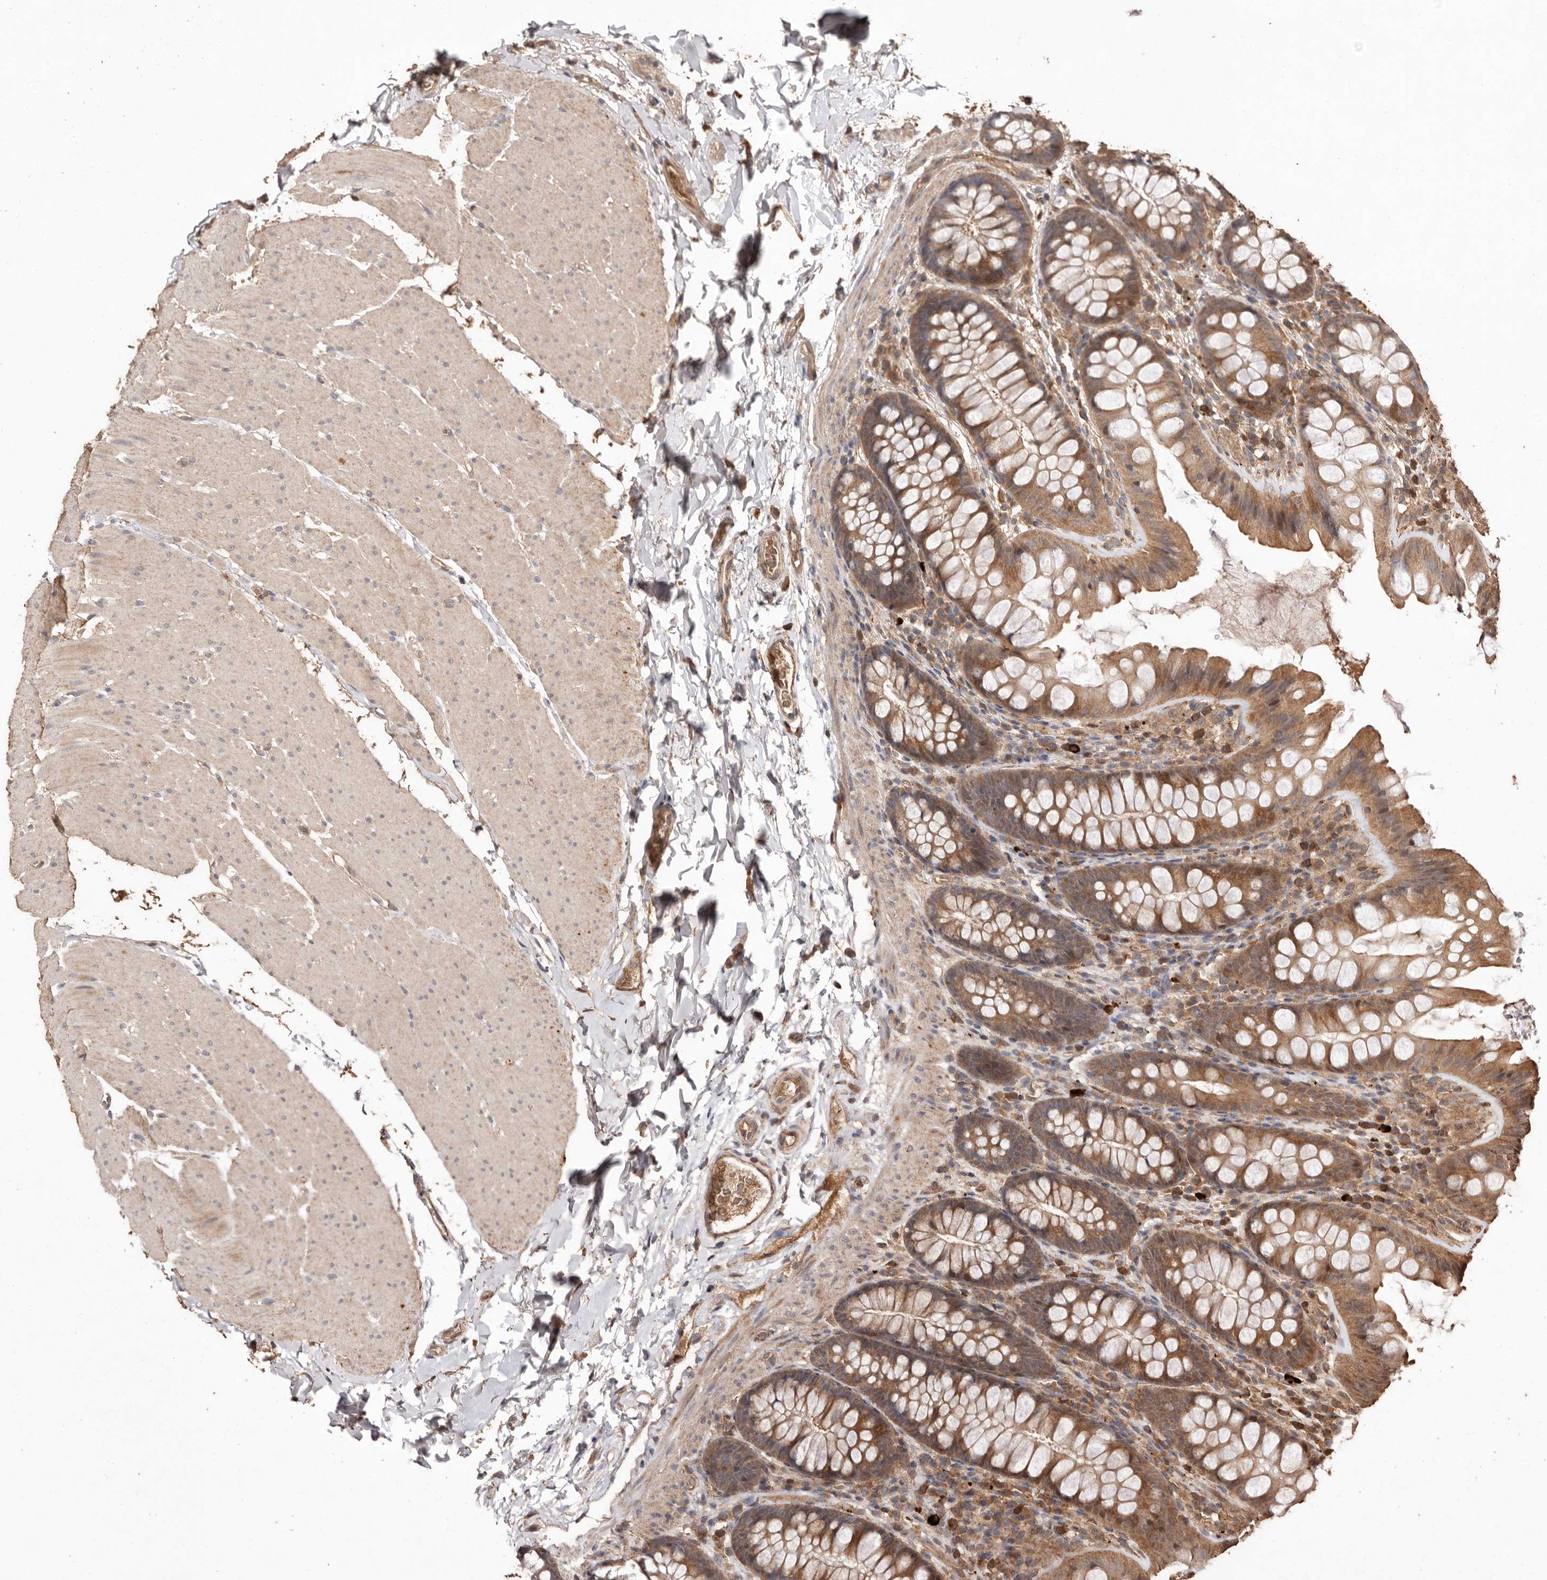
{"staining": {"intensity": "moderate", "quantity": ">75%", "location": "cytoplasmic/membranous"}, "tissue": "colon", "cell_type": "Endothelial cells", "image_type": "normal", "snomed": [{"axis": "morphology", "description": "Normal tissue, NOS"}, {"axis": "topography", "description": "Colon"}], "caption": "Immunohistochemical staining of unremarkable colon shows medium levels of moderate cytoplasmic/membranous staining in about >75% of endothelial cells. Immunohistochemistry stains the protein of interest in brown and the nuclei are stained blue.", "gene": "RWDD1", "patient": {"sex": "female", "age": 62}}